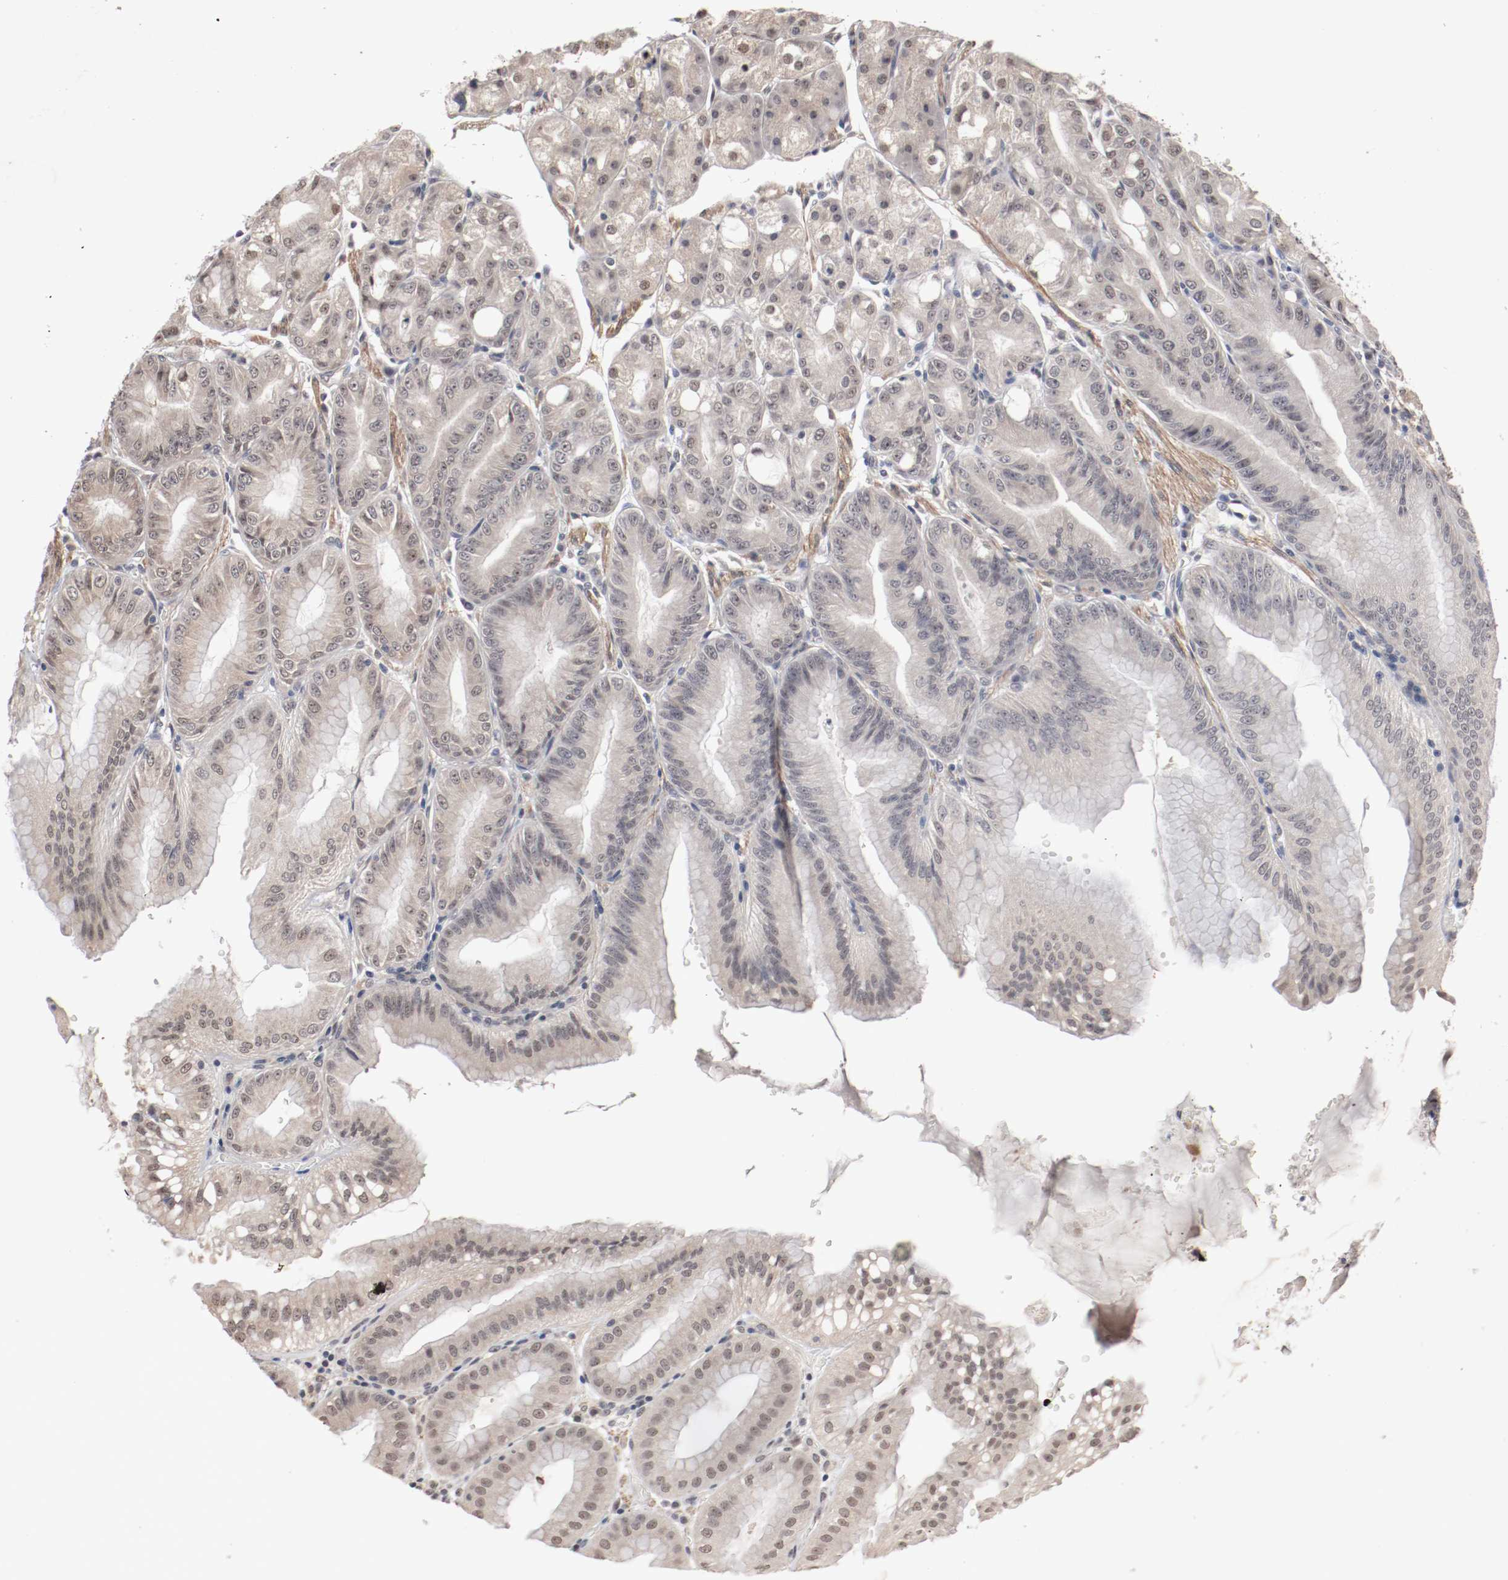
{"staining": {"intensity": "moderate", "quantity": "25%-75%", "location": "nuclear"}, "tissue": "stomach", "cell_type": "Glandular cells", "image_type": "normal", "snomed": [{"axis": "morphology", "description": "Normal tissue, NOS"}, {"axis": "topography", "description": "Stomach, lower"}], "caption": "Immunohistochemical staining of benign stomach exhibits moderate nuclear protein positivity in about 25%-75% of glandular cells.", "gene": "CSNK2B", "patient": {"sex": "male", "age": 71}}